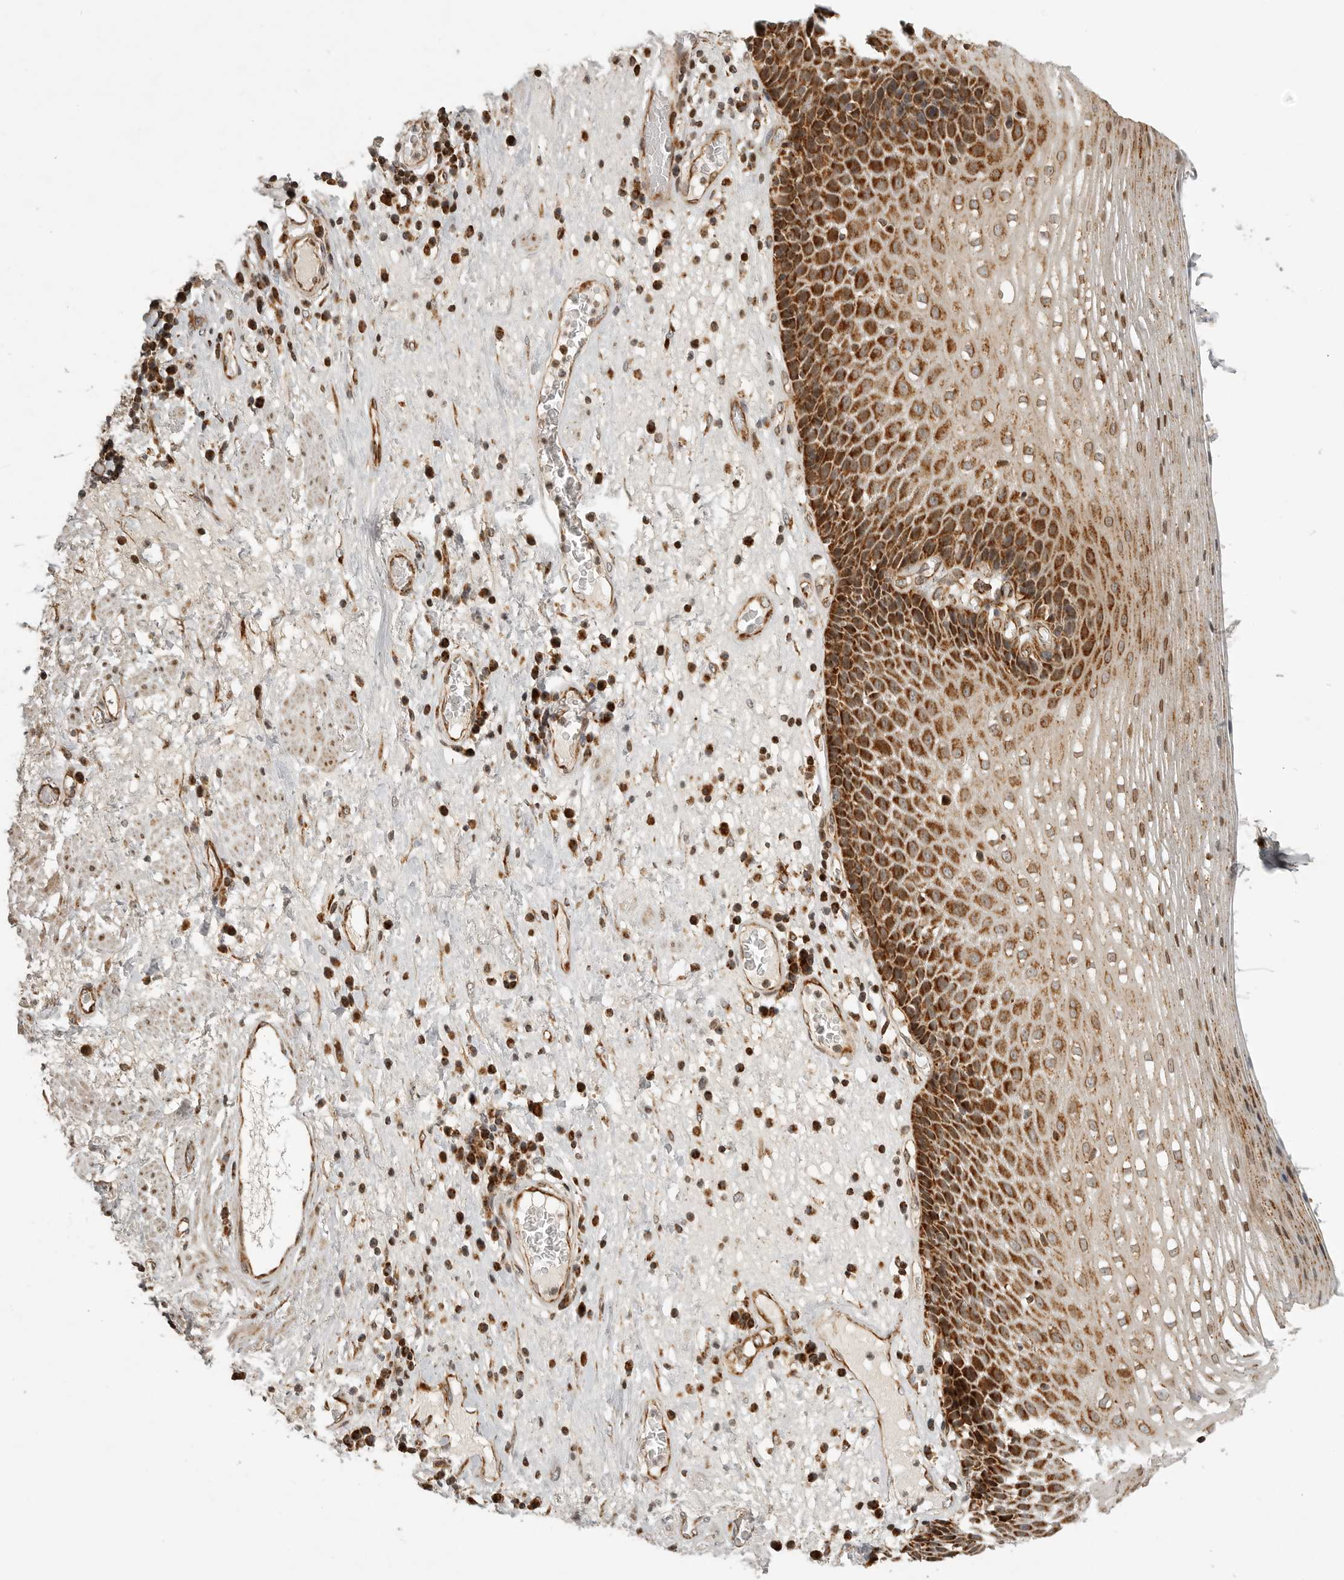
{"staining": {"intensity": "strong", "quantity": ">75%", "location": "cytoplasmic/membranous,nuclear"}, "tissue": "esophagus", "cell_type": "Squamous epithelial cells", "image_type": "normal", "snomed": [{"axis": "morphology", "description": "Normal tissue, NOS"}, {"axis": "morphology", "description": "Adenocarcinoma, NOS"}, {"axis": "topography", "description": "Esophagus"}], "caption": "Strong cytoplasmic/membranous,nuclear expression for a protein is present in about >75% of squamous epithelial cells of unremarkable esophagus using IHC.", "gene": "NARS2", "patient": {"sex": "male", "age": 62}}